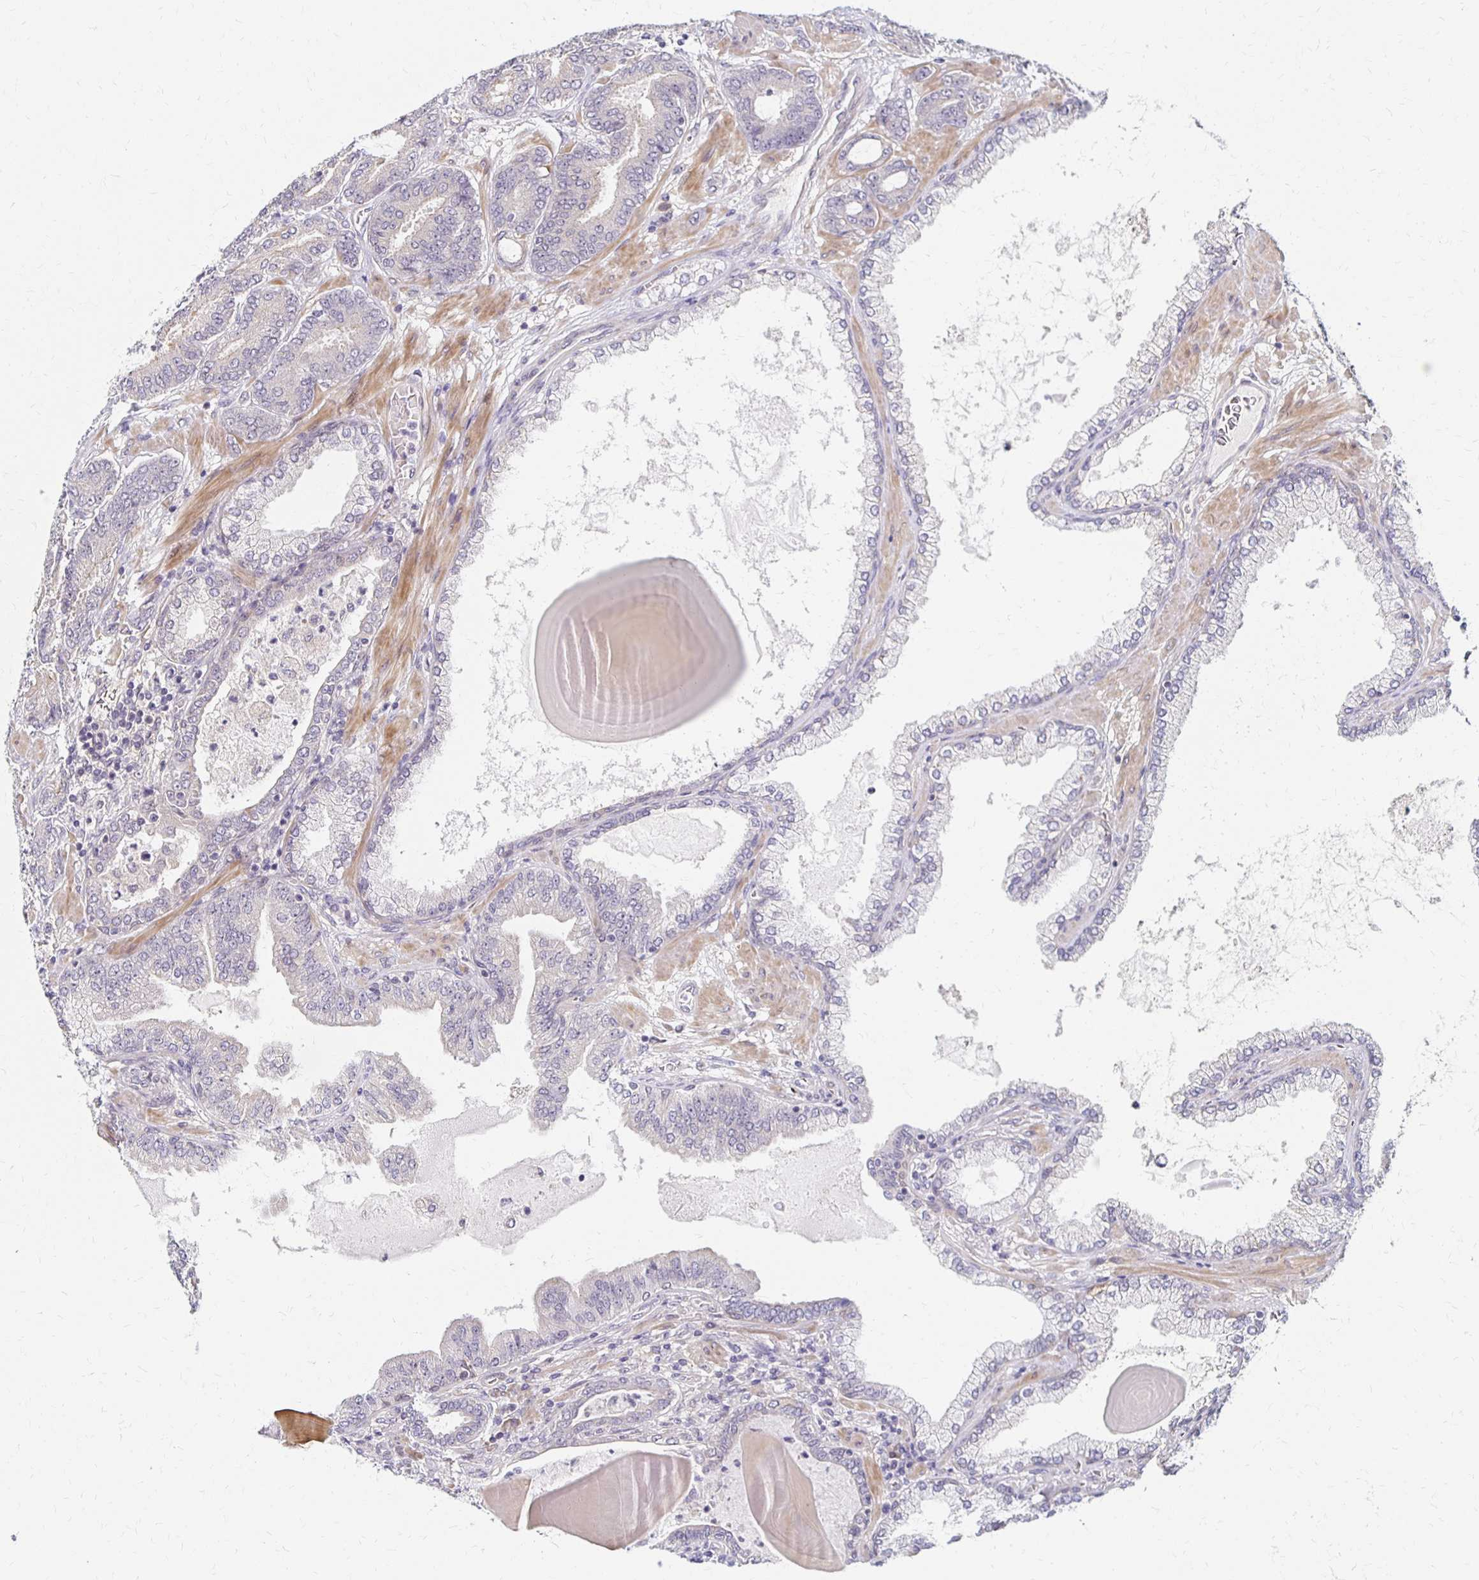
{"staining": {"intensity": "negative", "quantity": "none", "location": "none"}, "tissue": "prostate cancer", "cell_type": "Tumor cells", "image_type": "cancer", "snomed": [{"axis": "morphology", "description": "Adenocarcinoma, High grade"}, {"axis": "topography", "description": "Prostate"}], "caption": "A photomicrograph of prostate high-grade adenocarcinoma stained for a protein demonstrates no brown staining in tumor cells.", "gene": "PRKCB", "patient": {"sex": "male", "age": 62}}